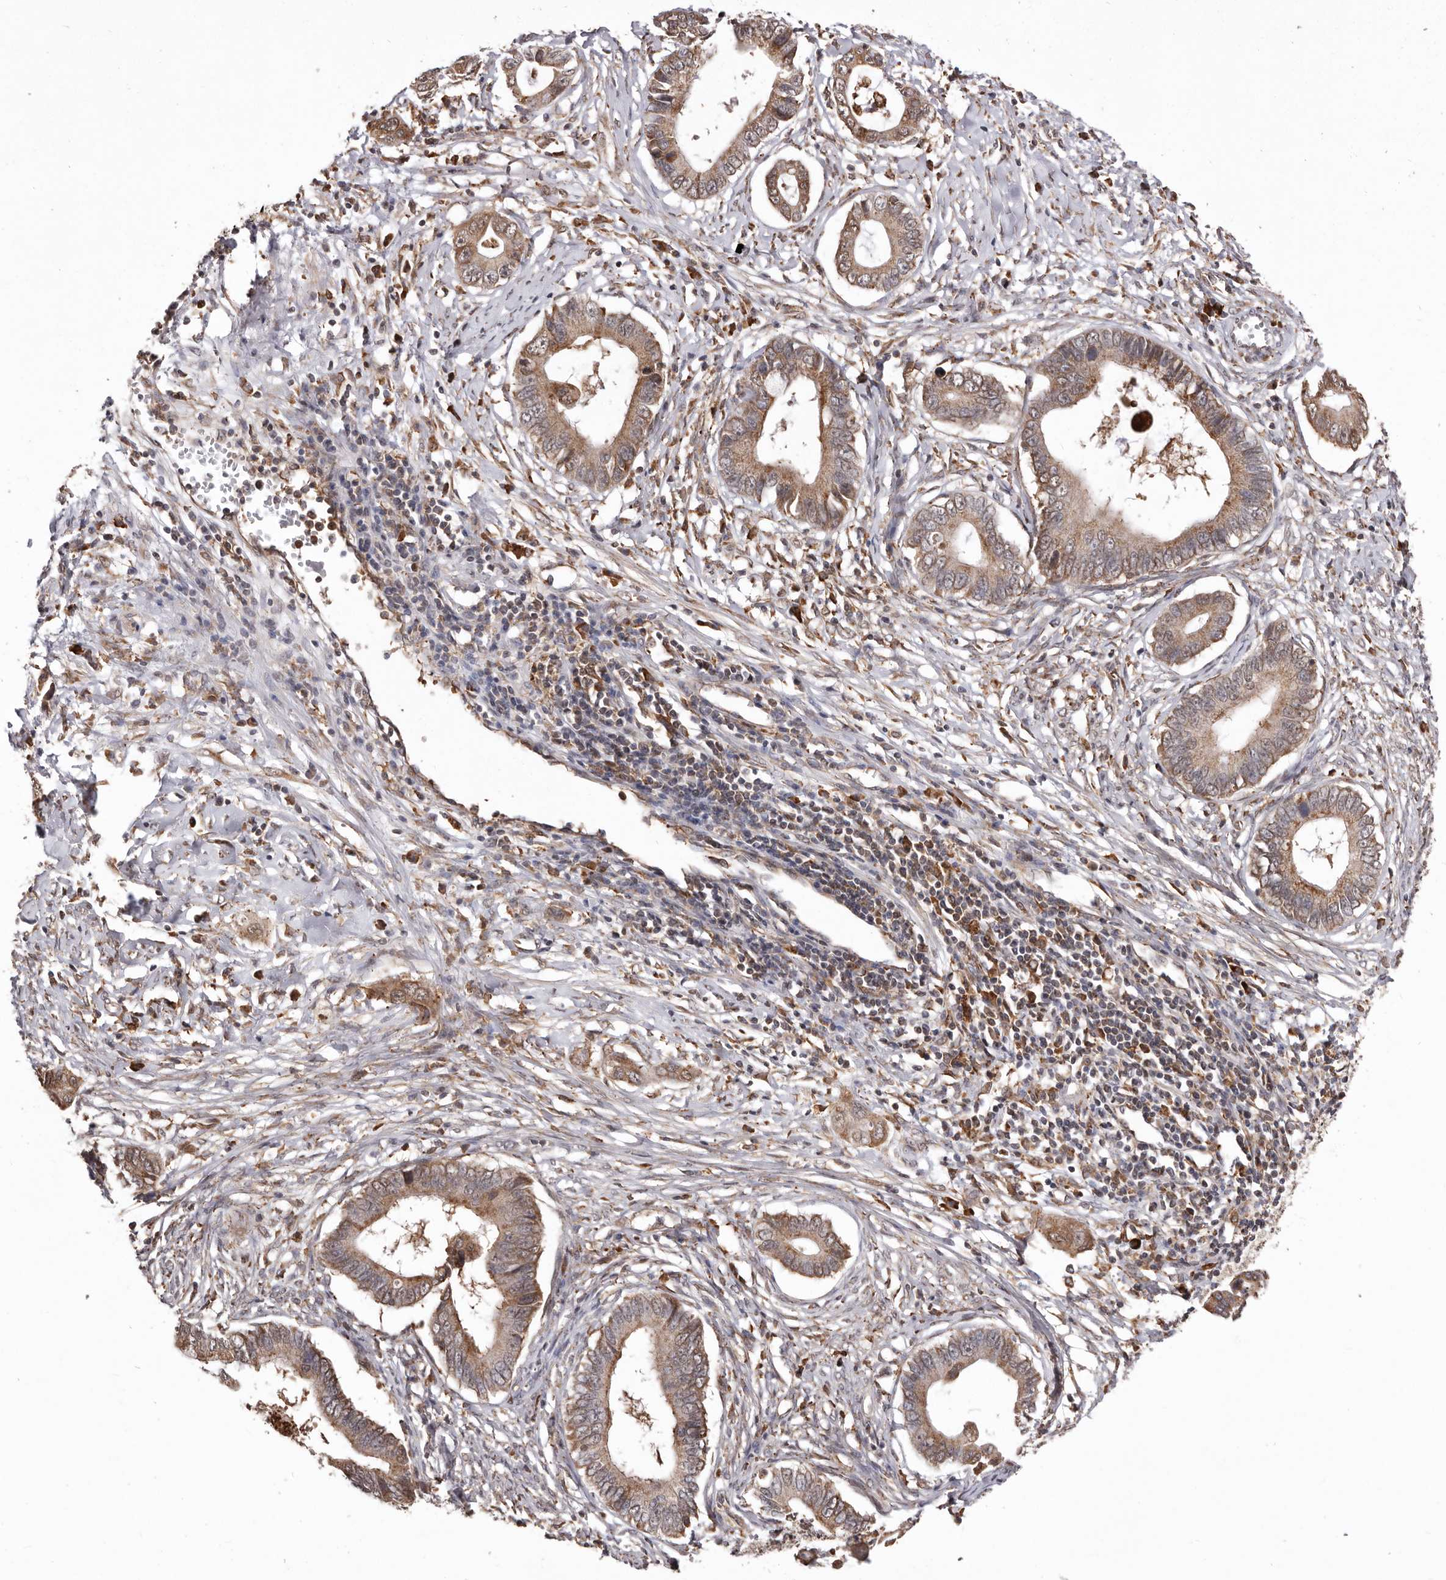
{"staining": {"intensity": "moderate", "quantity": ">75%", "location": "cytoplasmic/membranous"}, "tissue": "cervical cancer", "cell_type": "Tumor cells", "image_type": "cancer", "snomed": [{"axis": "morphology", "description": "Adenocarcinoma, NOS"}, {"axis": "topography", "description": "Cervix"}], "caption": "Protein expression analysis of human cervical cancer (adenocarcinoma) reveals moderate cytoplasmic/membranous positivity in approximately >75% of tumor cells.", "gene": "RRM2B", "patient": {"sex": "female", "age": 44}}